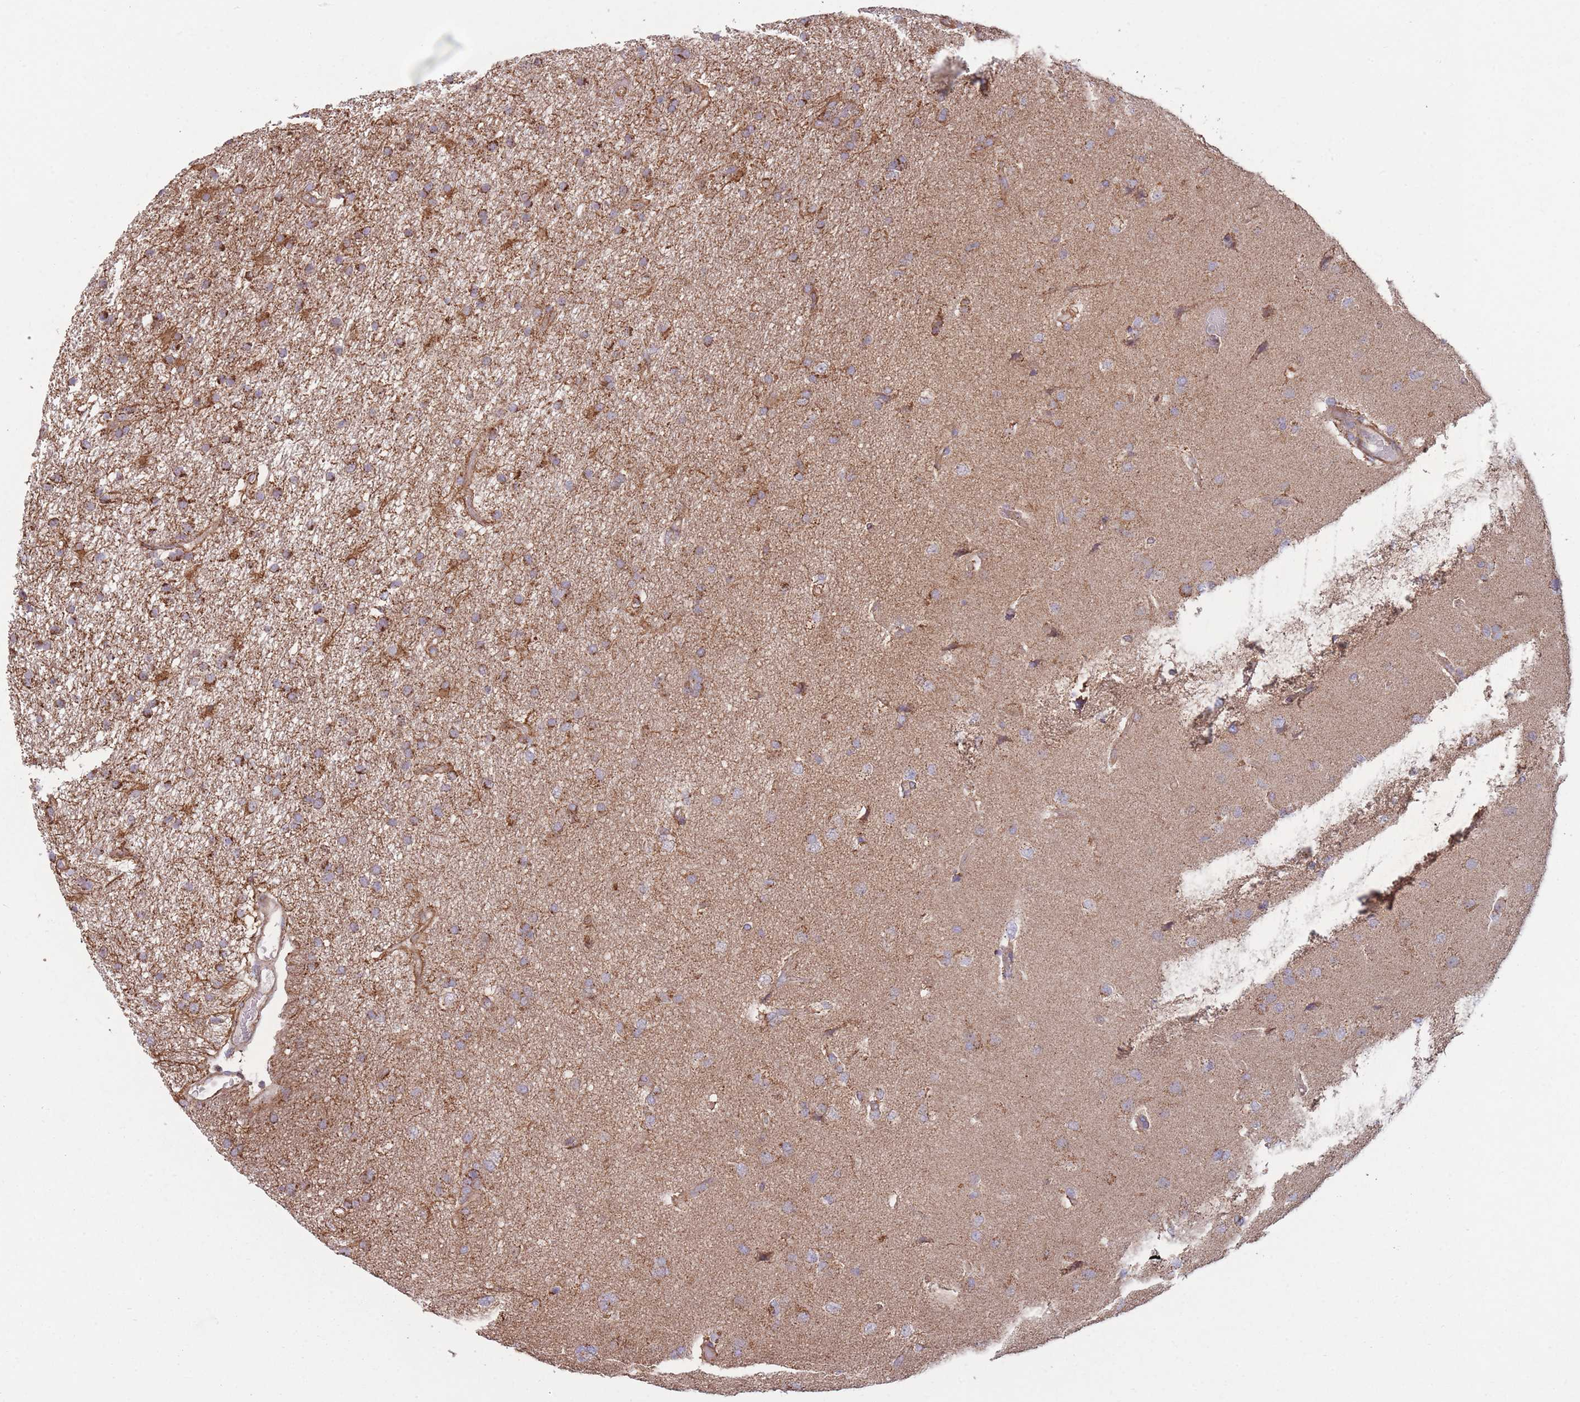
{"staining": {"intensity": "strong", "quantity": ">75%", "location": "cytoplasmic/membranous"}, "tissue": "glioma", "cell_type": "Tumor cells", "image_type": "cancer", "snomed": [{"axis": "morphology", "description": "Glioma, malignant, High grade"}, {"axis": "topography", "description": "Brain"}], "caption": "Approximately >75% of tumor cells in glioma show strong cytoplasmic/membranous protein staining as visualized by brown immunohistochemical staining.", "gene": "KIF16B", "patient": {"sex": "male", "age": 77}}